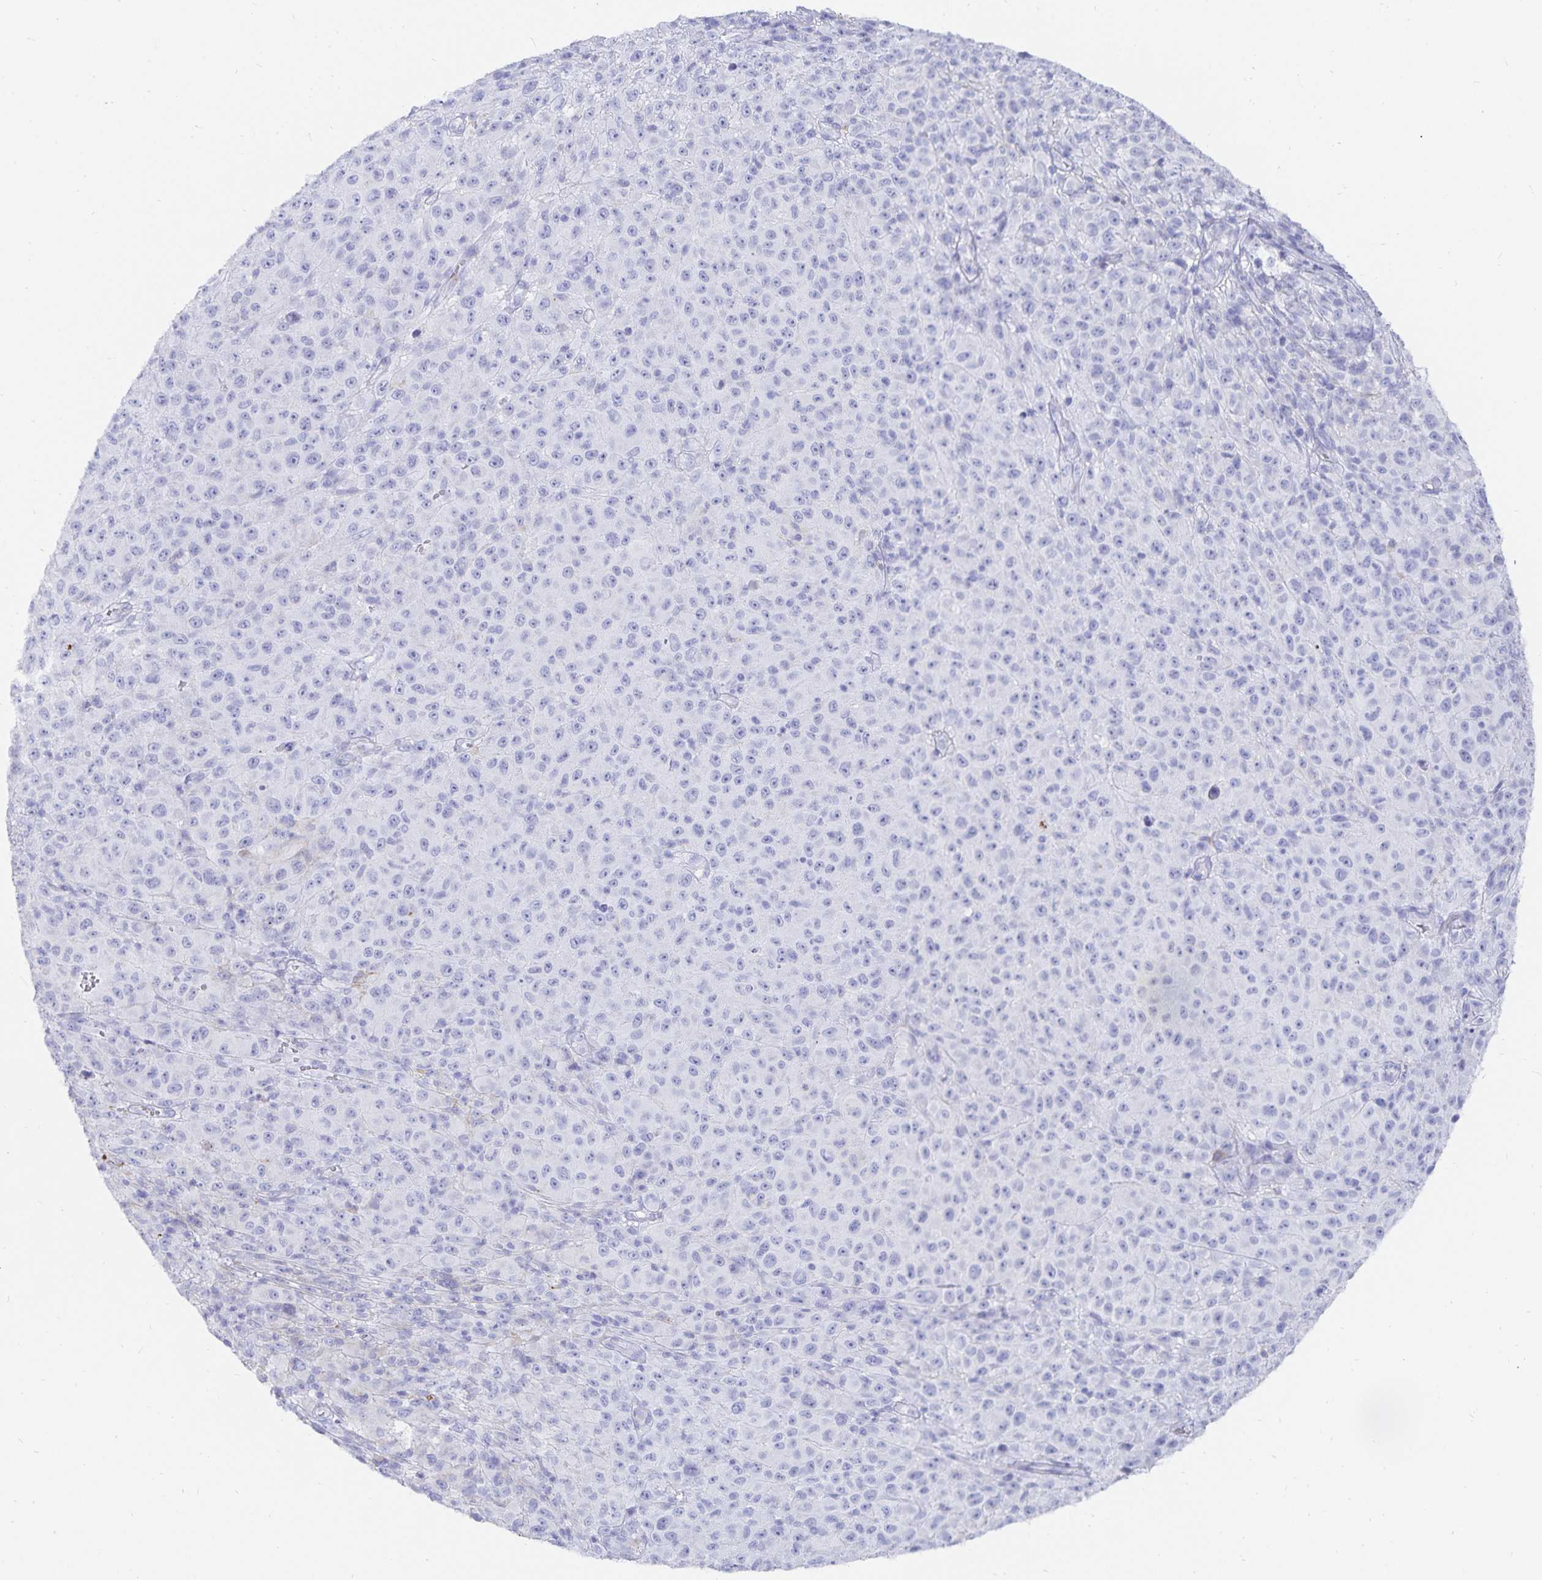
{"staining": {"intensity": "negative", "quantity": "none", "location": "none"}, "tissue": "melanoma", "cell_type": "Tumor cells", "image_type": "cancer", "snomed": [{"axis": "morphology", "description": "Malignant melanoma, NOS"}, {"axis": "topography", "description": "Skin"}], "caption": "This is a micrograph of immunohistochemistry staining of melanoma, which shows no expression in tumor cells.", "gene": "INSL5", "patient": {"sex": "male", "age": 73}}